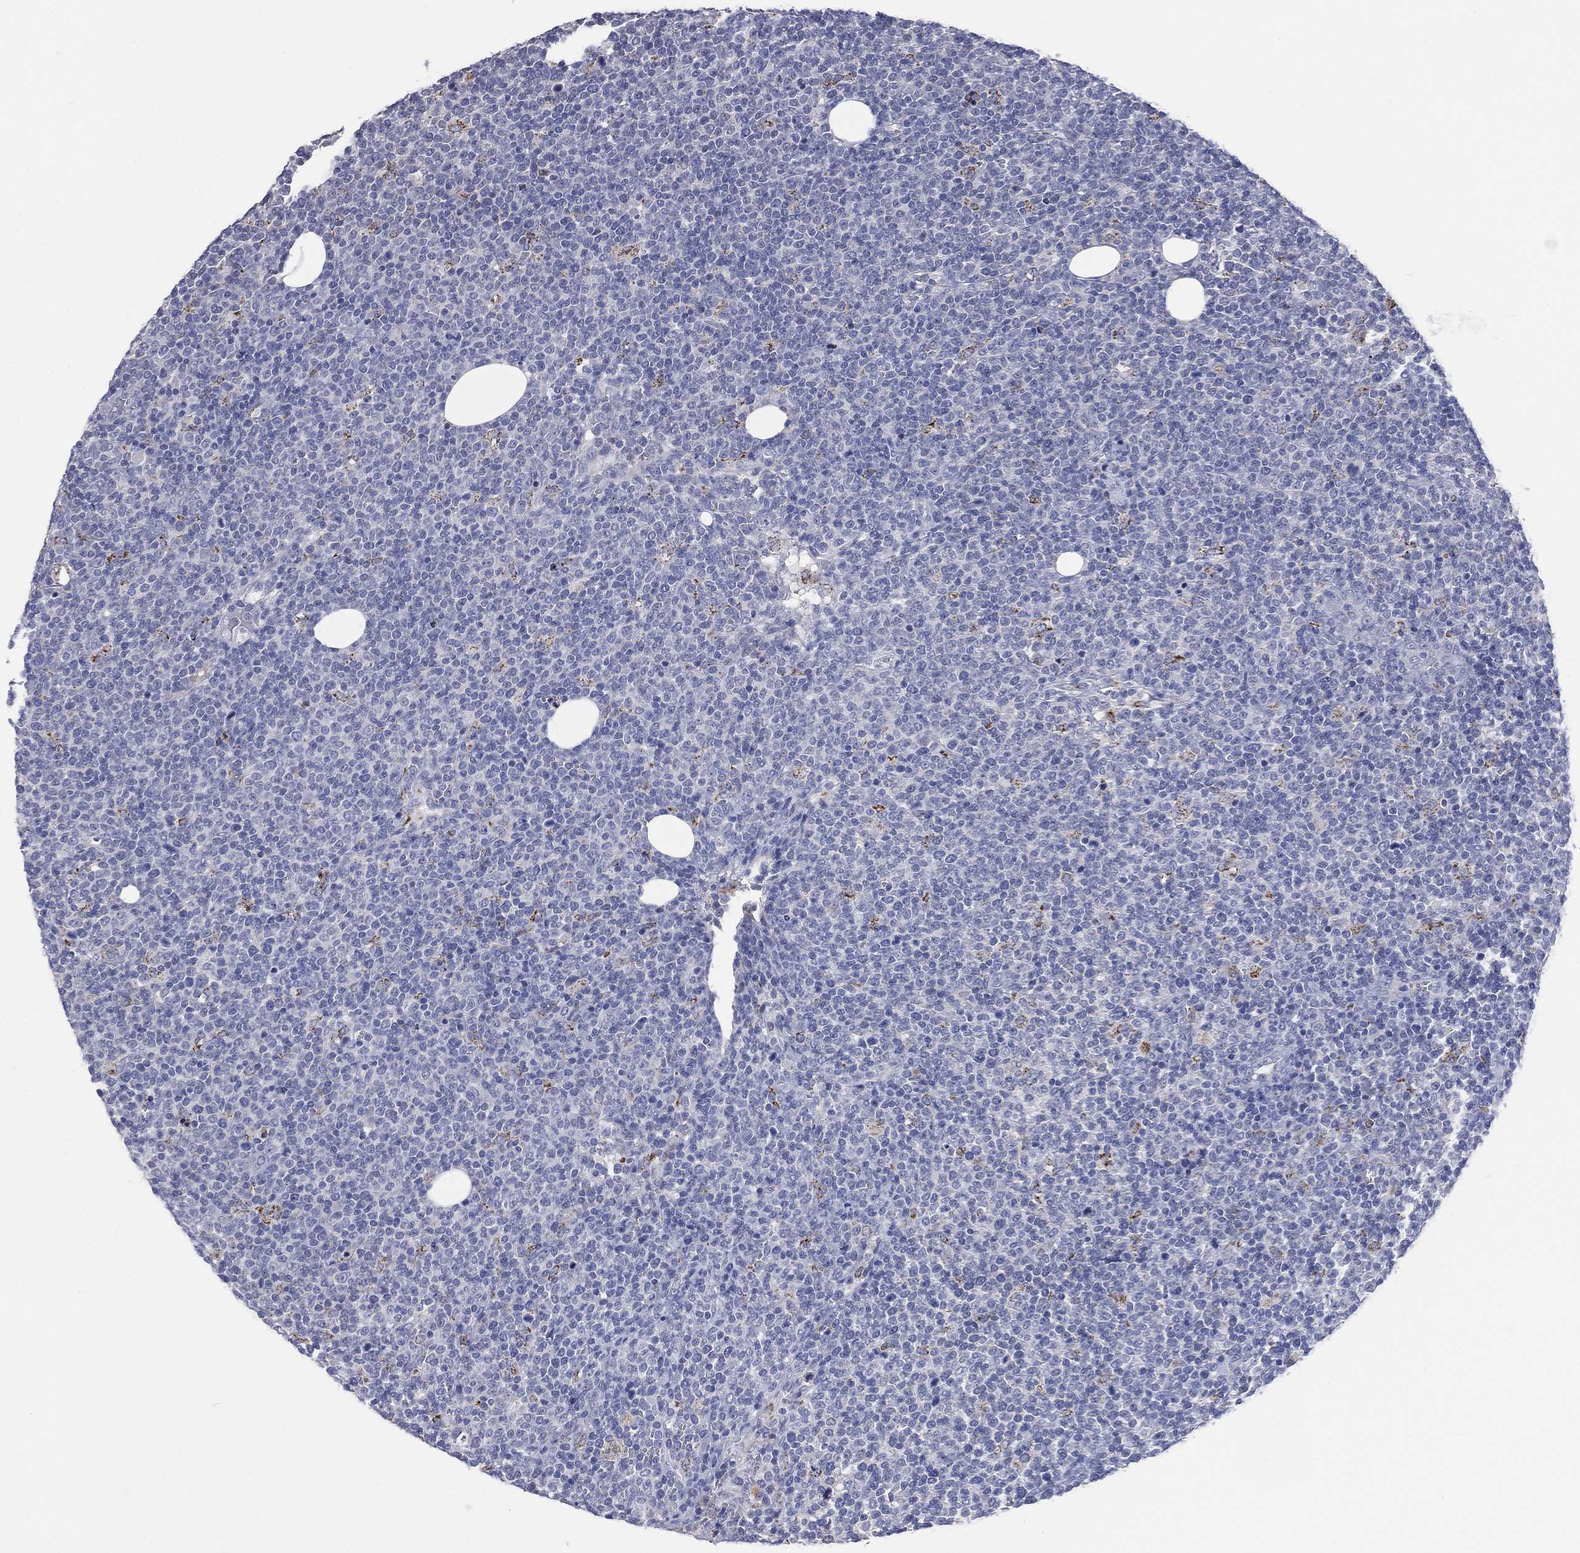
{"staining": {"intensity": "negative", "quantity": "none", "location": "none"}, "tissue": "lymphoma", "cell_type": "Tumor cells", "image_type": "cancer", "snomed": [{"axis": "morphology", "description": "Malignant lymphoma, non-Hodgkin's type, High grade"}, {"axis": "topography", "description": "Lymph node"}], "caption": "IHC of lymphoma shows no positivity in tumor cells.", "gene": "AKAP3", "patient": {"sex": "male", "age": 61}}